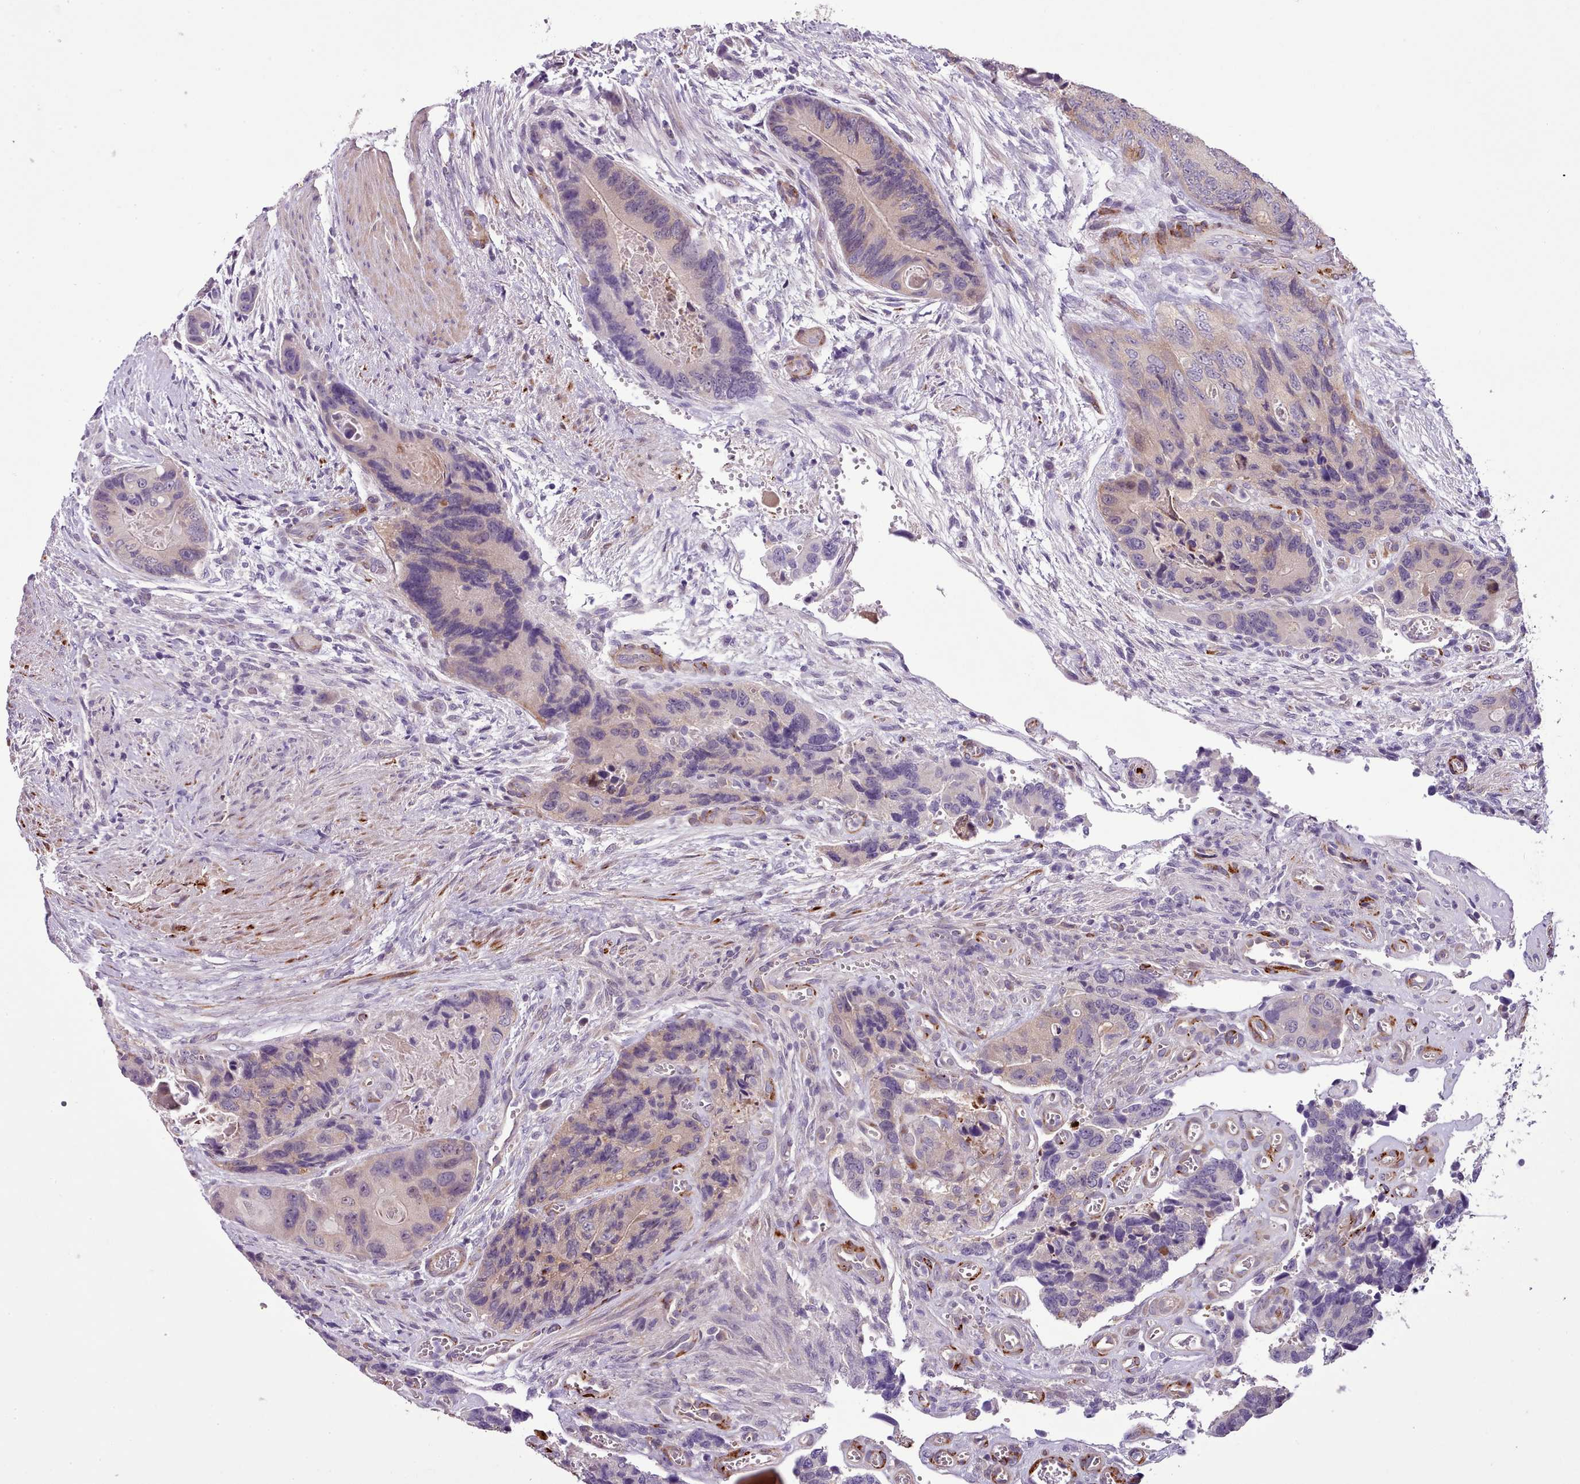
{"staining": {"intensity": "negative", "quantity": "none", "location": "none"}, "tissue": "colorectal cancer", "cell_type": "Tumor cells", "image_type": "cancer", "snomed": [{"axis": "morphology", "description": "Adenocarcinoma, NOS"}, {"axis": "topography", "description": "Colon"}], "caption": "Tumor cells are negative for brown protein staining in colorectal cancer. The staining was performed using DAB to visualize the protein expression in brown, while the nuclei were stained in blue with hematoxylin (Magnification: 20x).", "gene": "SETX", "patient": {"sex": "male", "age": 84}}